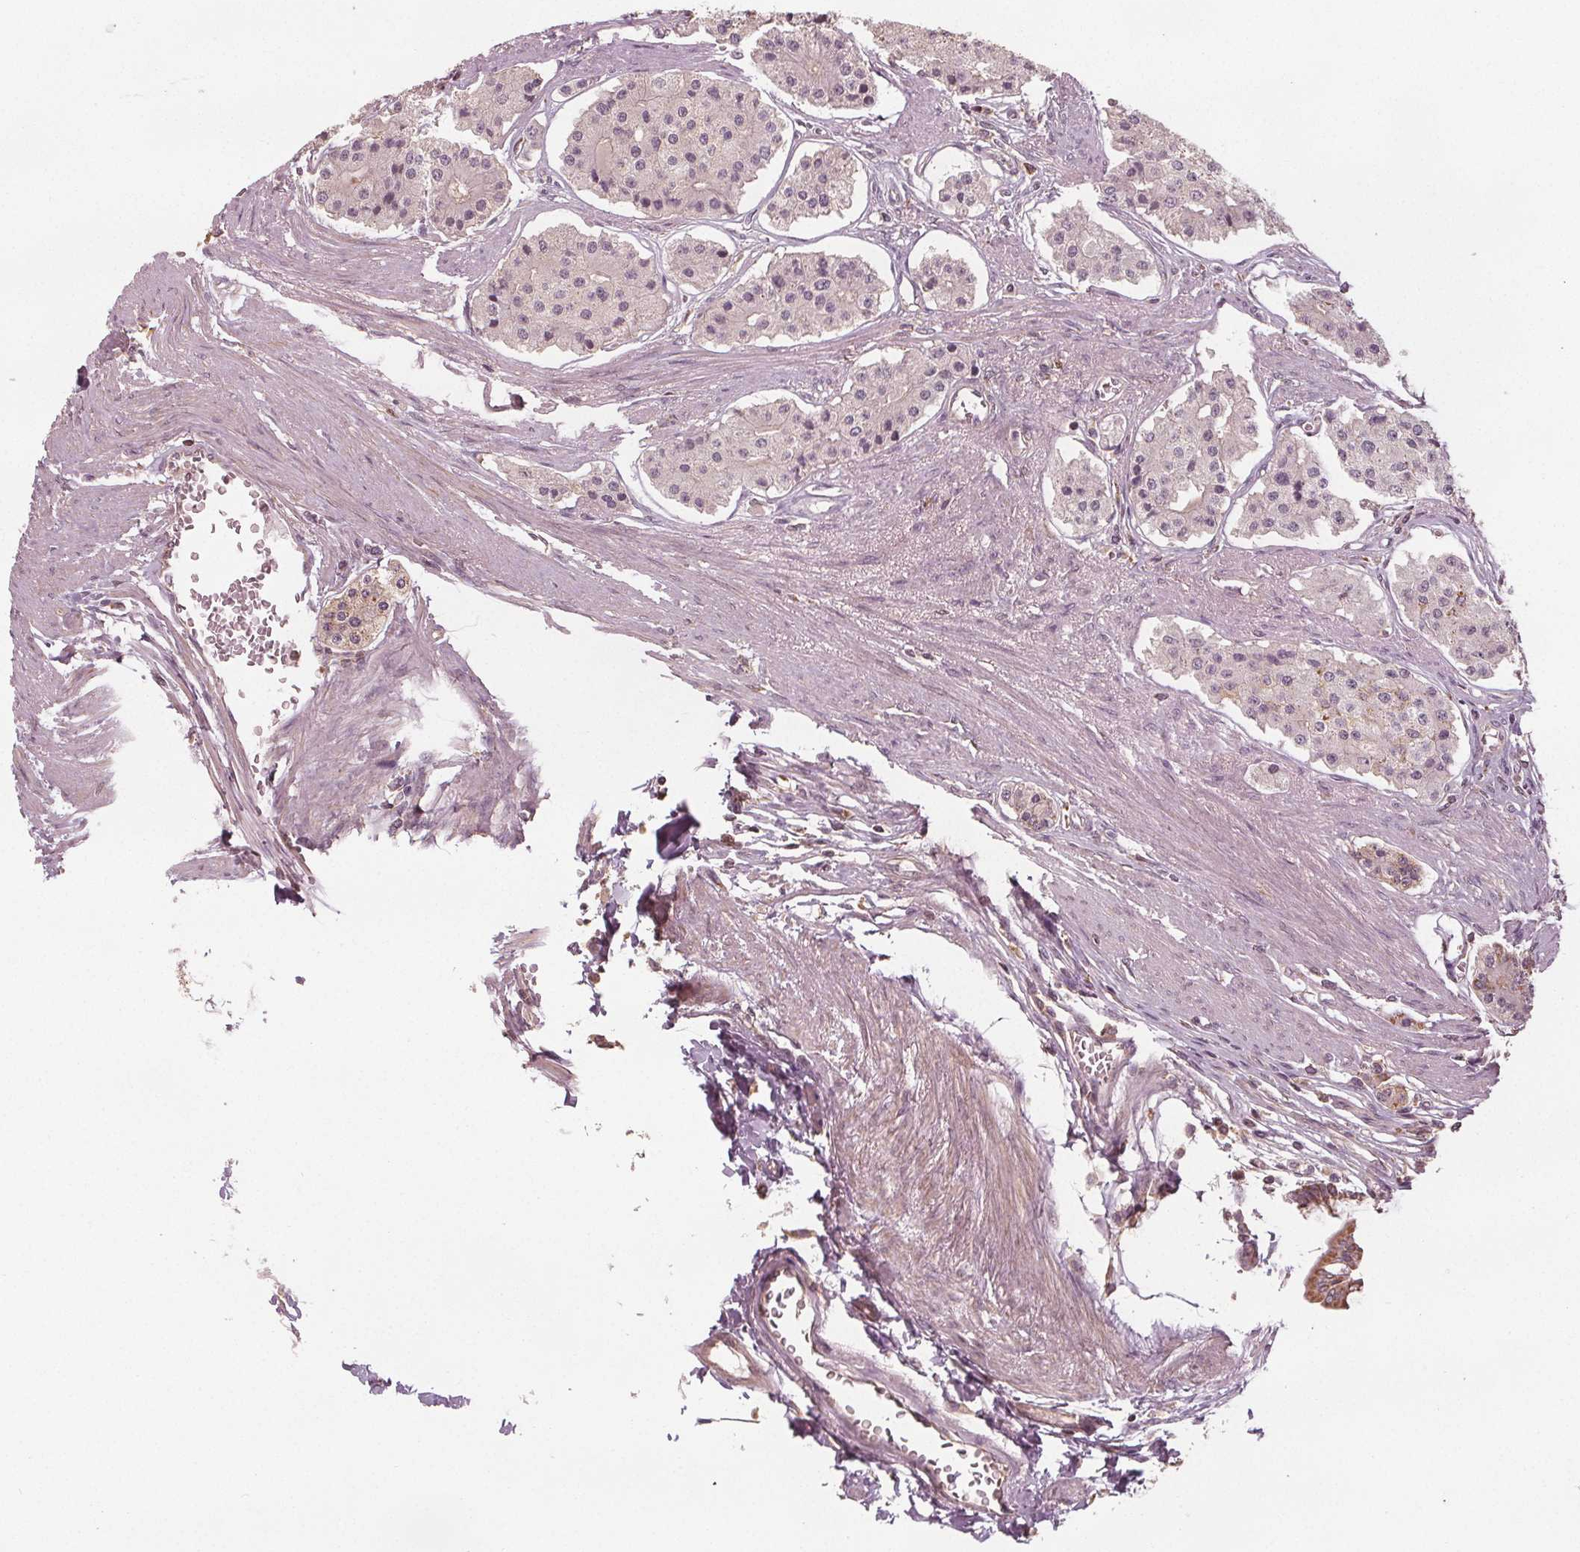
{"staining": {"intensity": "negative", "quantity": "none", "location": "none"}, "tissue": "carcinoid", "cell_type": "Tumor cells", "image_type": "cancer", "snomed": [{"axis": "morphology", "description": "Carcinoid, malignant, NOS"}, {"axis": "topography", "description": "Small intestine"}], "caption": "Tumor cells are negative for protein expression in human carcinoid.", "gene": "GNB2", "patient": {"sex": "female", "age": 65}}